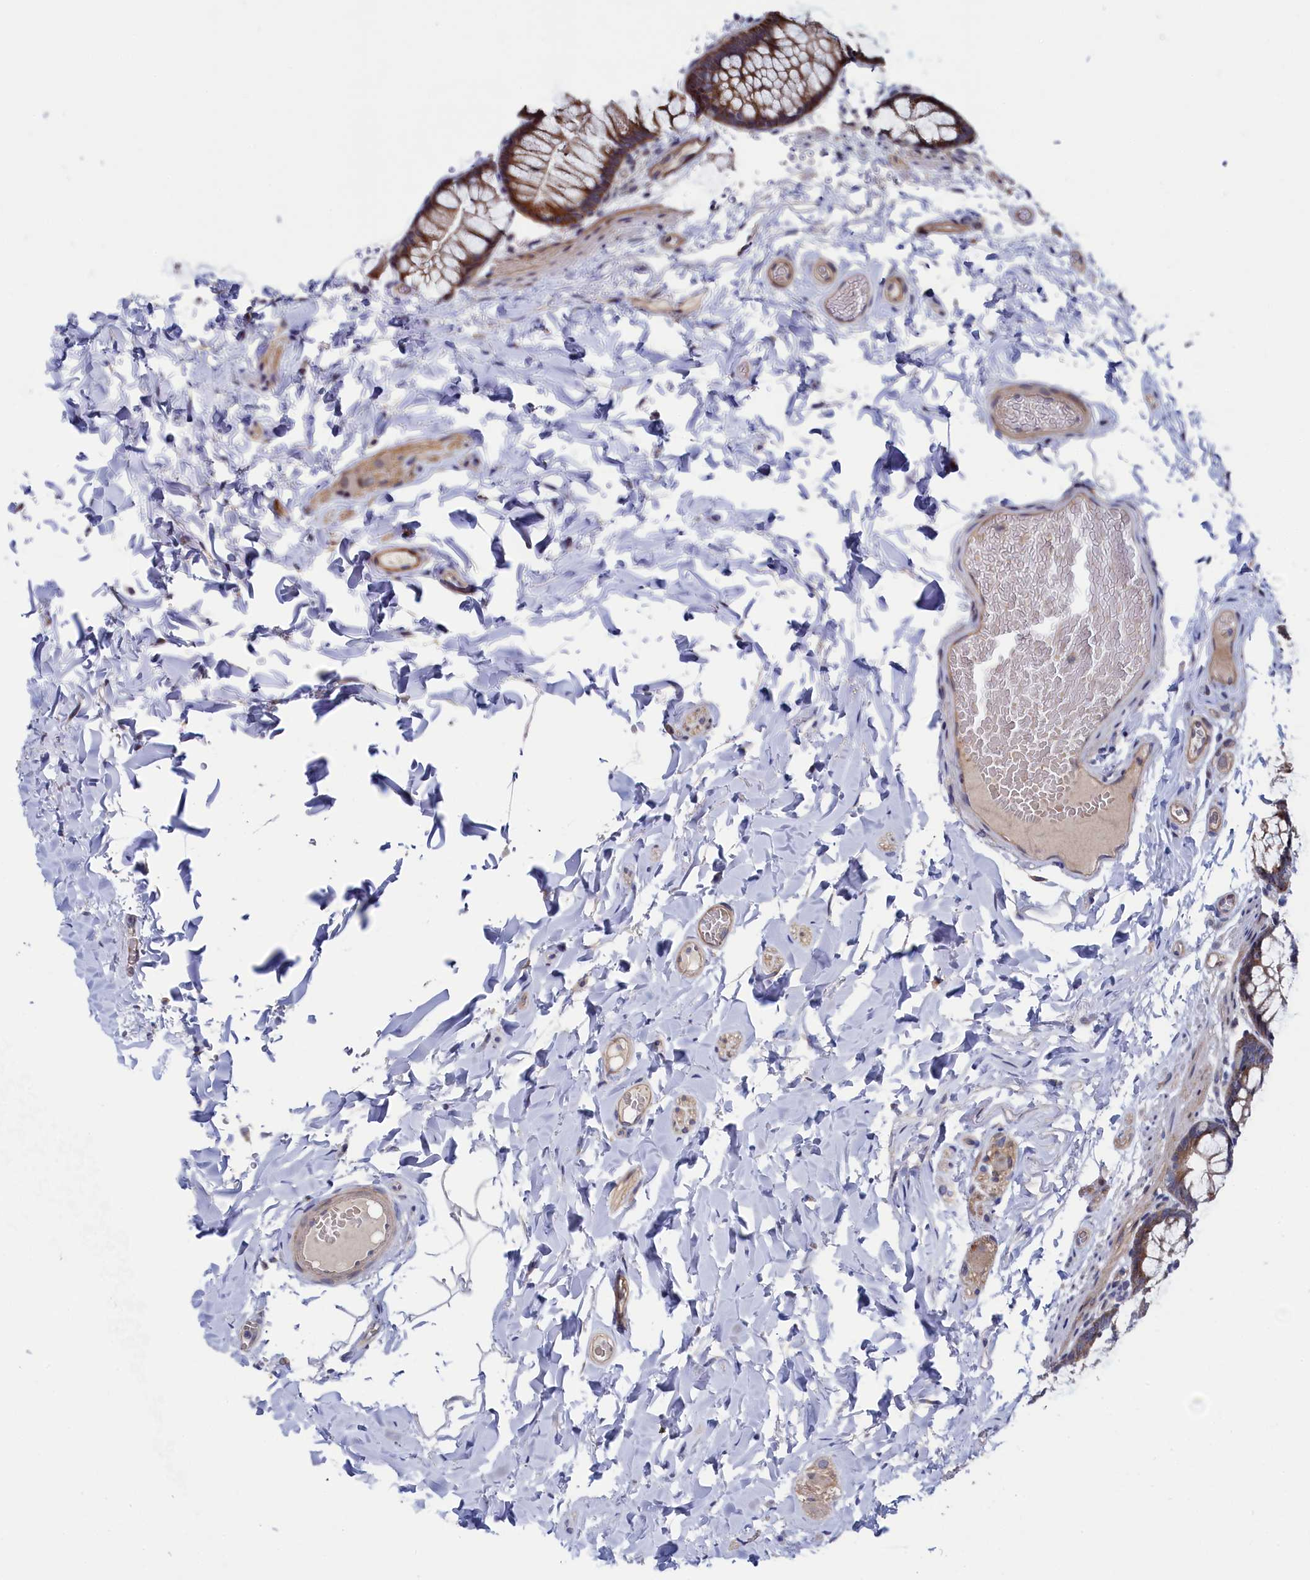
{"staining": {"intensity": "weak", "quantity": ">75%", "location": "cytoplasmic/membranous"}, "tissue": "colon", "cell_type": "Endothelial cells", "image_type": "normal", "snomed": [{"axis": "morphology", "description": "Normal tissue, NOS"}, {"axis": "topography", "description": "Colon"}], "caption": "A photomicrograph showing weak cytoplasmic/membranous staining in approximately >75% of endothelial cells in benign colon, as visualized by brown immunohistochemical staining.", "gene": "ZNF891", "patient": {"sex": "male", "age": 47}}